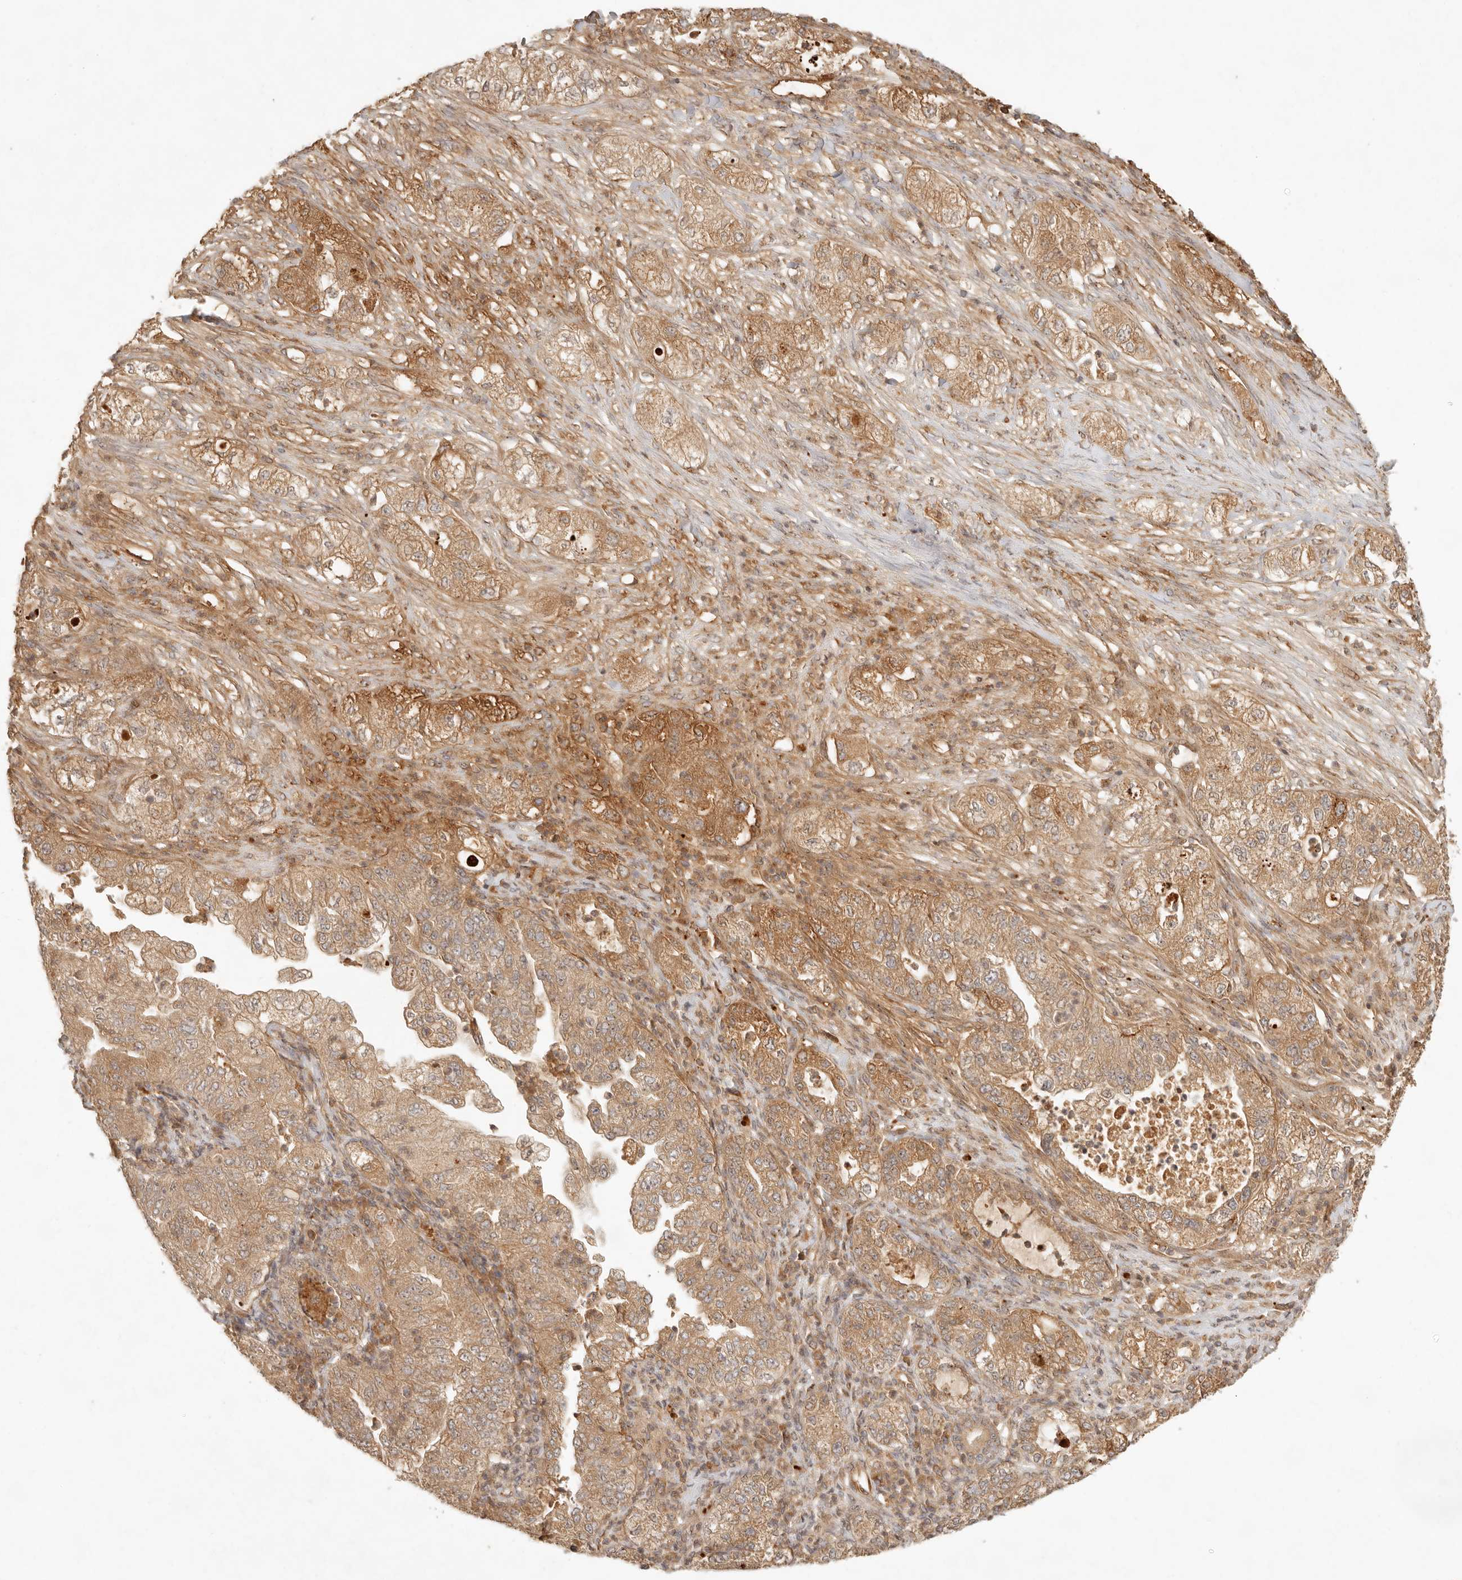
{"staining": {"intensity": "moderate", "quantity": ">75%", "location": "cytoplasmic/membranous"}, "tissue": "pancreatic cancer", "cell_type": "Tumor cells", "image_type": "cancer", "snomed": [{"axis": "morphology", "description": "Adenocarcinoma, NOS"}, {"axis": "topography", "description": "Pancreas"}], "caption": "Immunohistochemical staining of pancreatic cancer demonstrates medium levels of moderate cytoplasmic/membranous staining in approximately >75% of tumor cells.", "gene": "ANKRD61", "patient": {"sex": "female", "age": 78}}